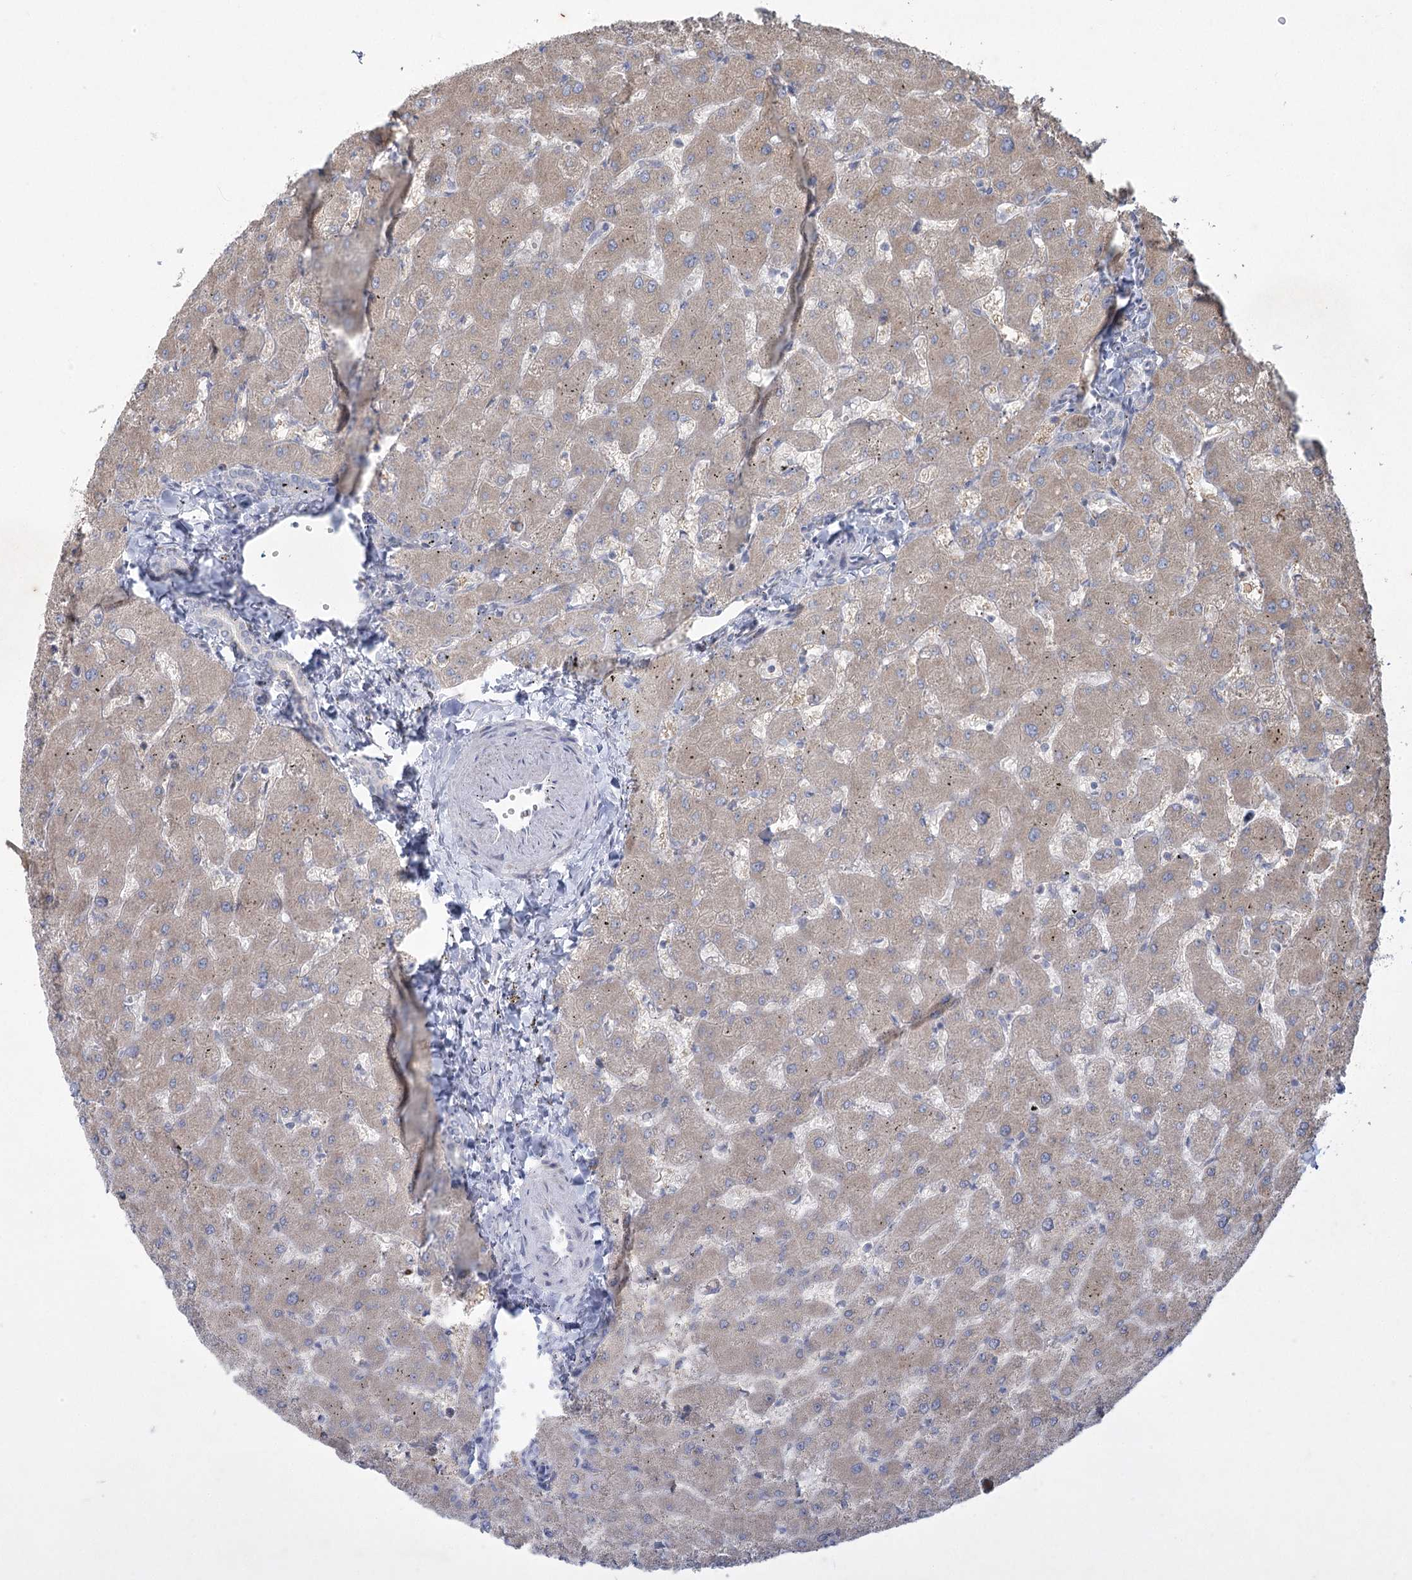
{"staining": {"intensity": "negative", "quantity": "none", "location": "none"}, "tissue": "liver", "cell_type": "Cholangiocytes", "image_type": "normal", "snomed": [{"axis": "morphology", "description": "Normal tissue, NOS"}, {"axis": "topography", "description": "Liver"}], "caption": "There is no significant staining in cholangiocytes of liver. The staining is performed using DAB brown chromogen with nuclei counter-stained in using hematoxylin.", "gene": "PLA2G12A", "patient": {"sex": "female", "age": 63}}